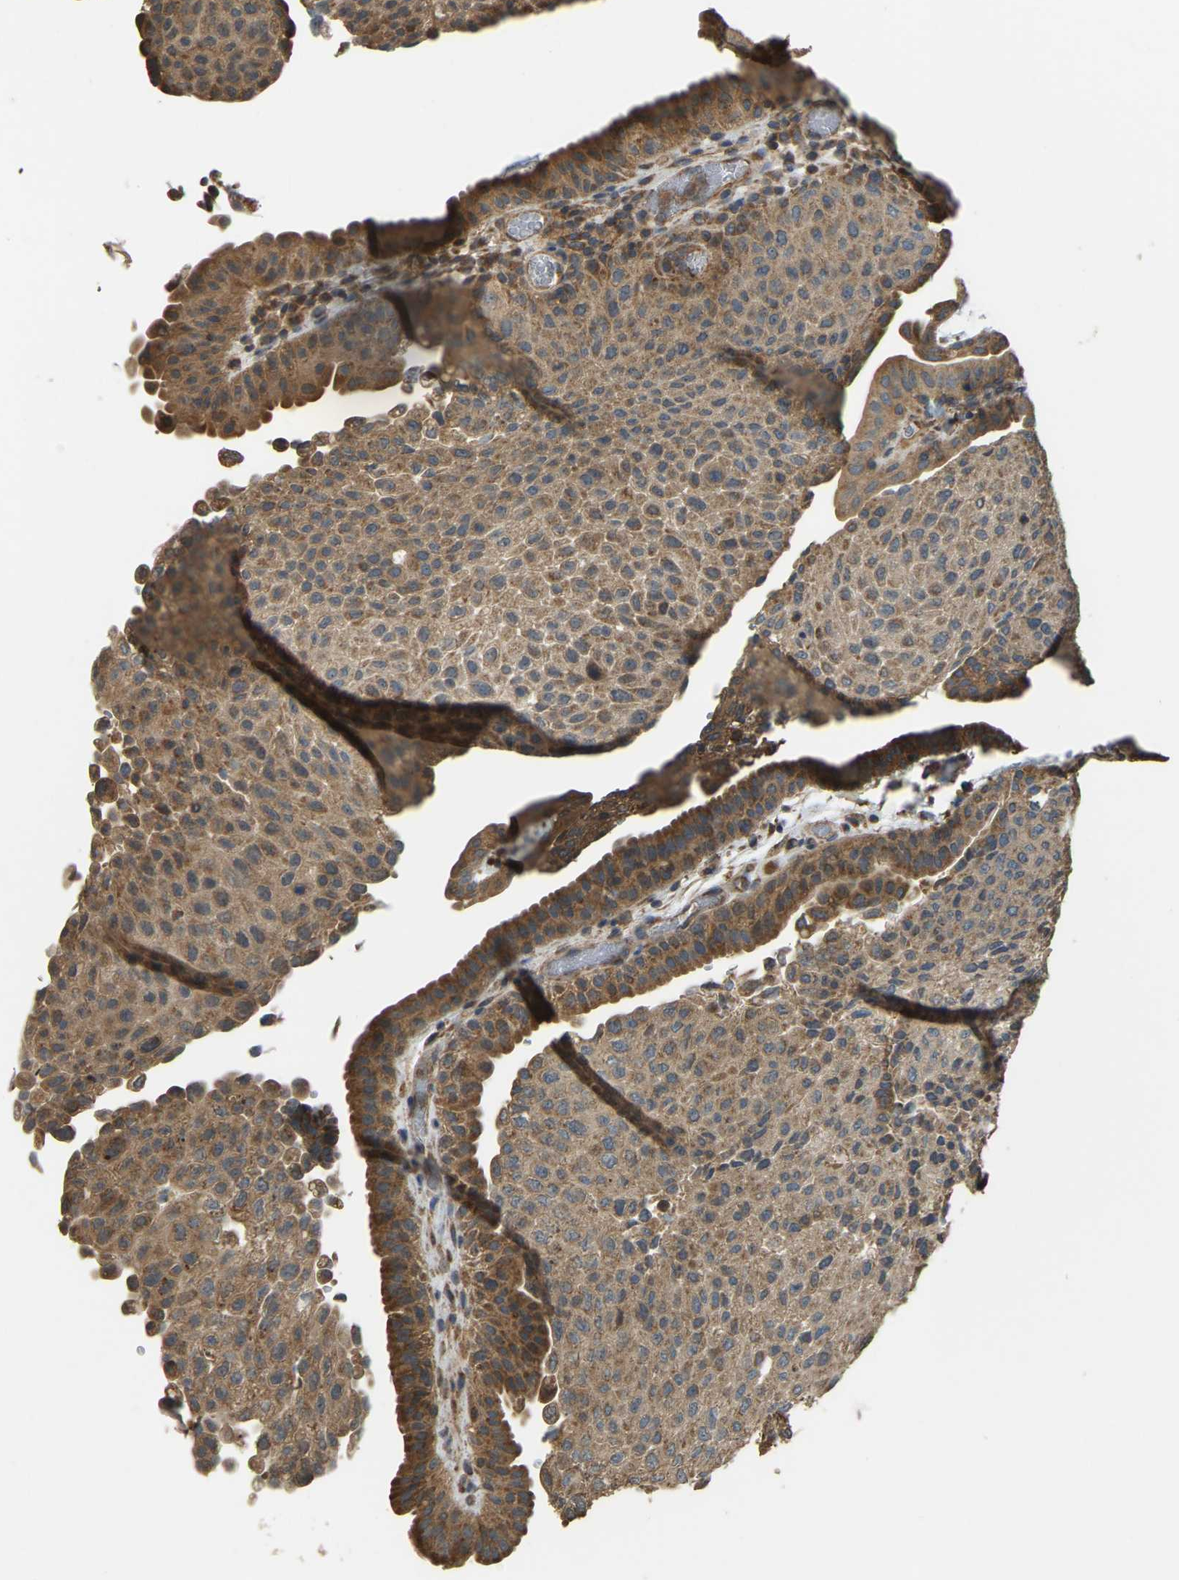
{"staining": {"intensity": "moderate", "quantity": ">75%", "location": "cytoplasmic/membranous"}, "tissue": "urothelial cancer", "cell_type": "Tumor cells", "image_type": "cancer", "snomed": [{"axis": "morphology", "description": "Urothelial carcinoma, Low grade"}, {"axis": "morphology", "description": "Urothelial carcinoma, High grade"}, {"axis": "topography", "description": "Urinary bladder"}], "caption": "A brown stain shows moderate cytoplasmic/membranous positivity of a protein in human urothelial carcinoma (low-grade) tumor cells. The staining was performed using DAB, with brown indicating positive protein expression. Nuclei are stained blue with hematoxylin.", "gene": "GNG2", "patient": {"sex": "male", "age": 35}}